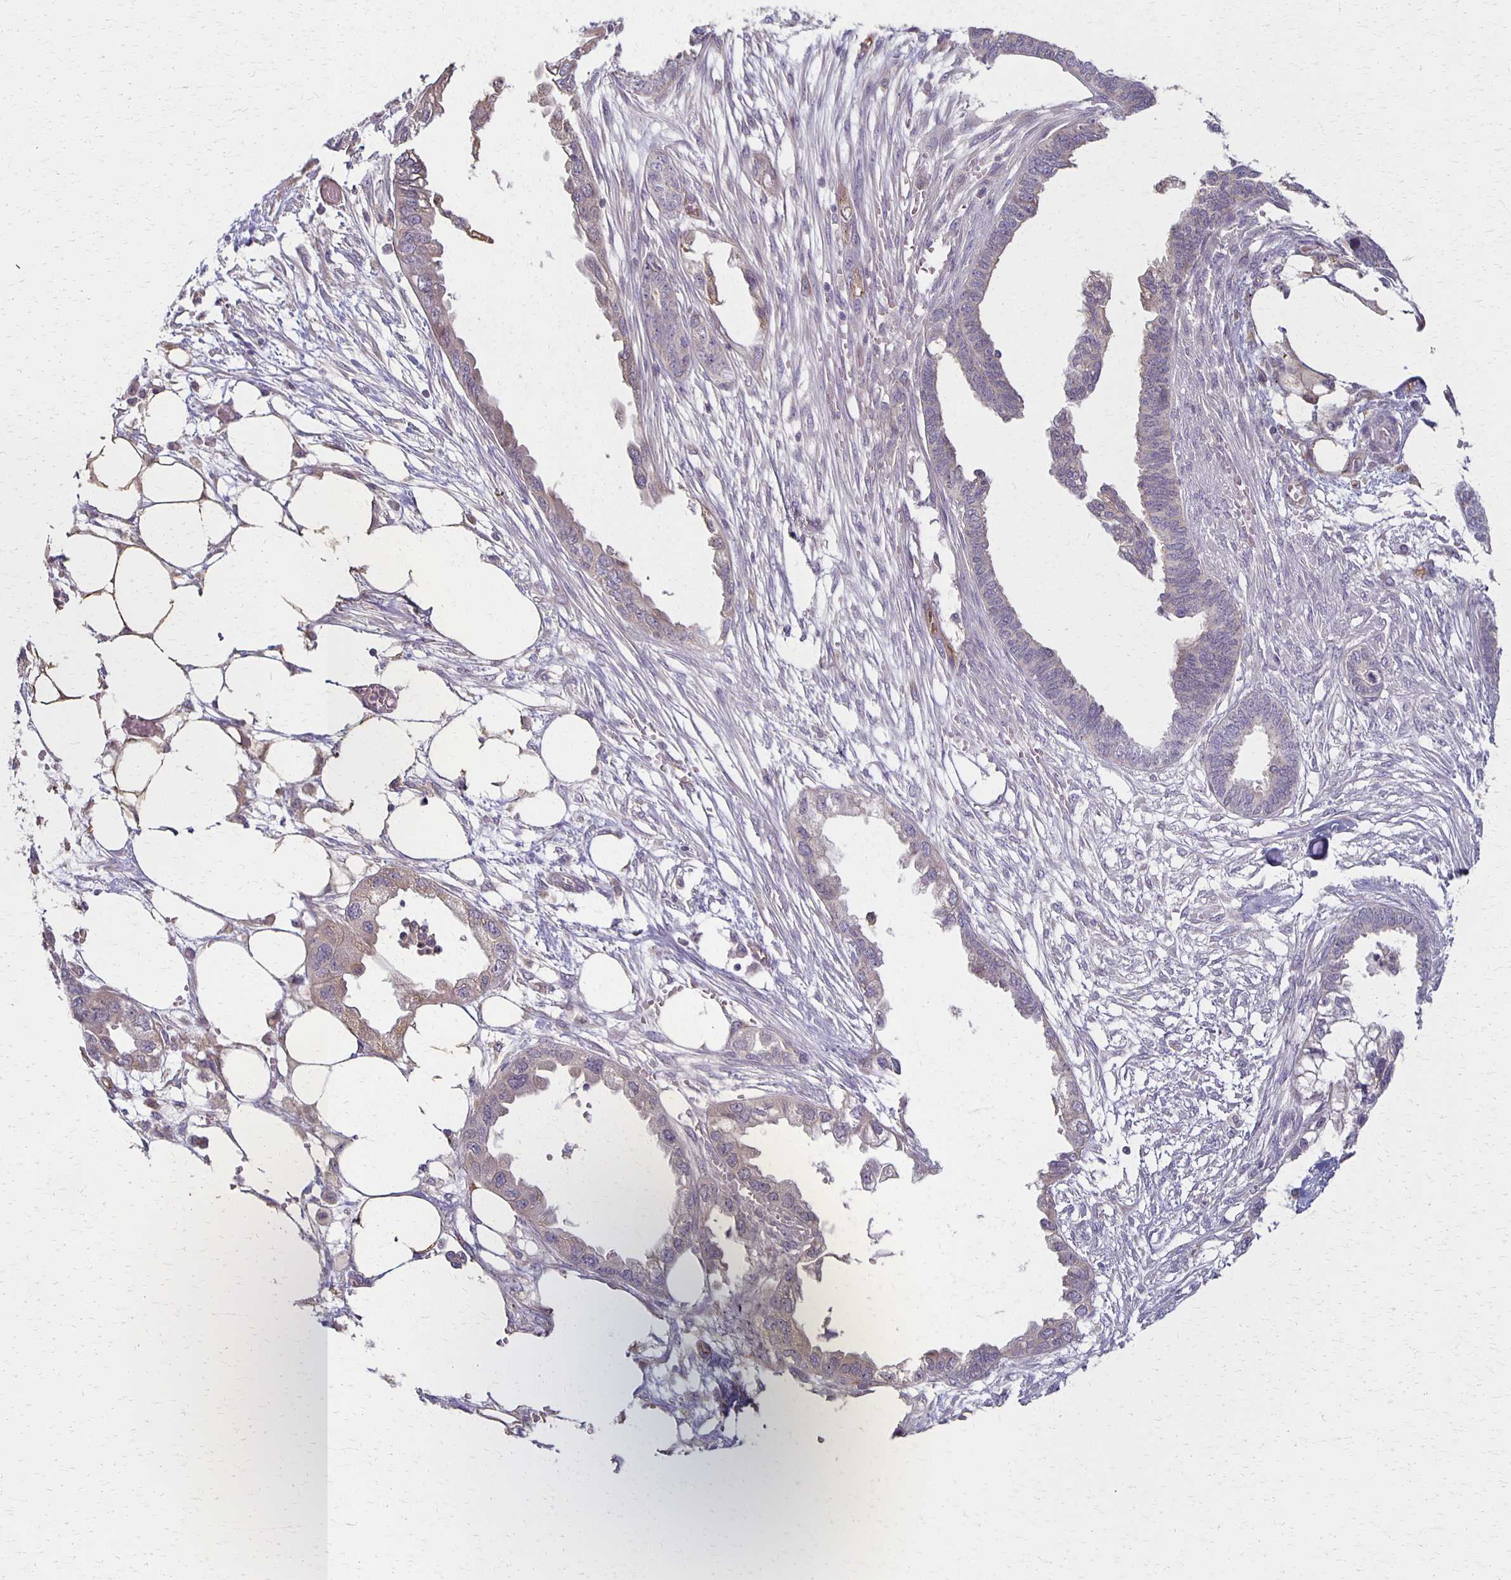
{"staining": {"intensity": "weak", "quantity": "25%-75%", "location": "cytoplasmic/membranous"}, "tissue": "endometrial cancer", "cell_type": "Tumor cells", "image_type": "cancer", "snomed": [{"axis": "morphology", "description": "Adenocarcinoma, NOS"}, {"axis": "morphology", "description": "Adenocarcinoma, metastatic, NOS"}, {"axis": "topography", "description": "Adipose tissue"}, {"axis": "topography", "description": "Endometrium"}], "caption": "A micrograph of human endometrial cancer stained for a protein shows weak cytoplasmic/membranous brown staining in tumor cells.", "gene": "GPX4", "patient": {"sex": "female", "age": 67}}